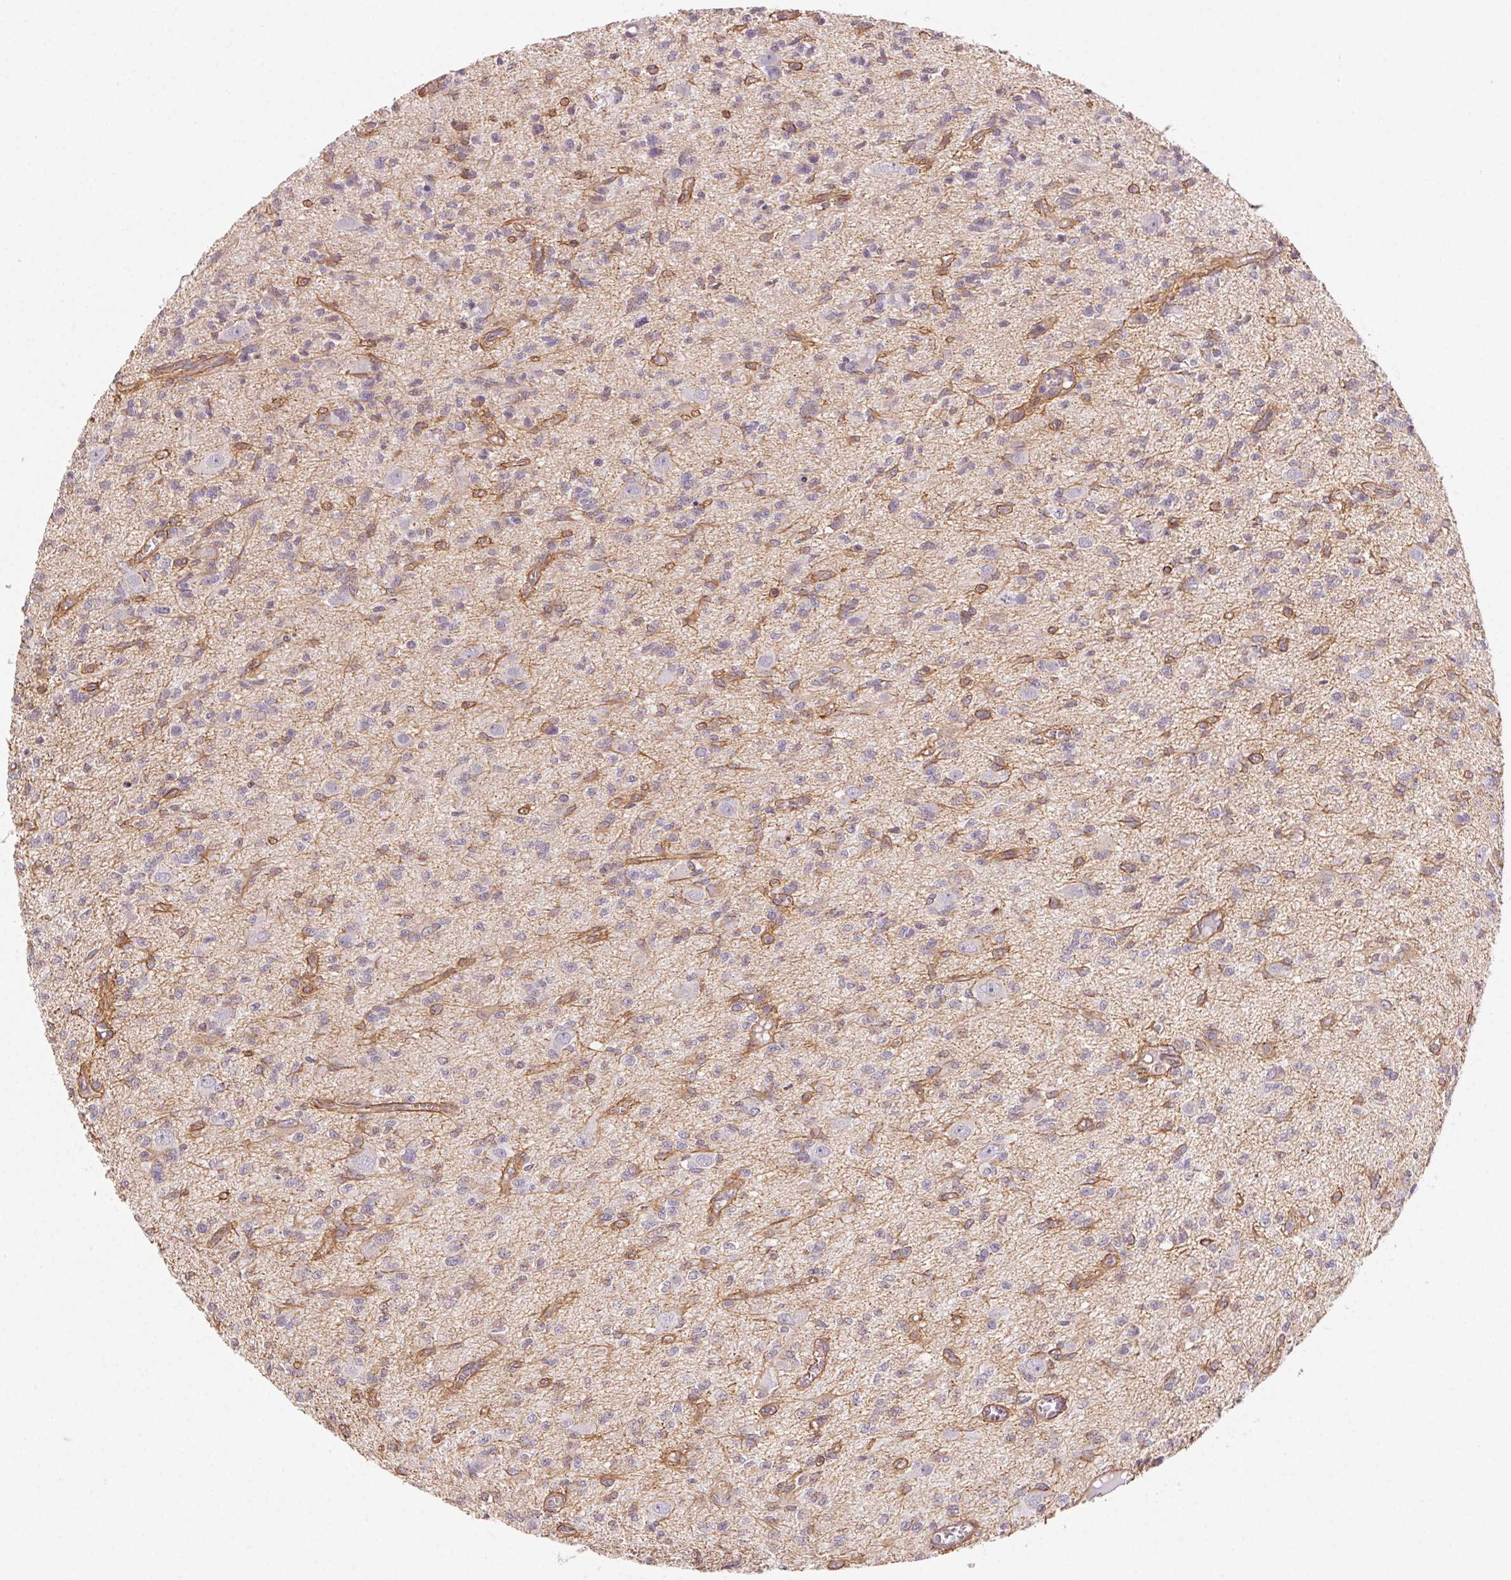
{"staining": {"intensity": "negative", "quantity": "none", "location": "none"}, "tissue": "glioma", "cell_type": "Tumor cells", "image_type": "cancer", "snomed": [{"axis": "morphology", "description": "Glioma, malignant, Low grade"}, {"axis": "topography", "description": "Brain"}], "caption": "The photomicrograph displays no significant expression in tumor cells of malignant glioma (low-grade).", "gene": "PLA2G4F", "patient": {"sex": "male", "age": 64}}